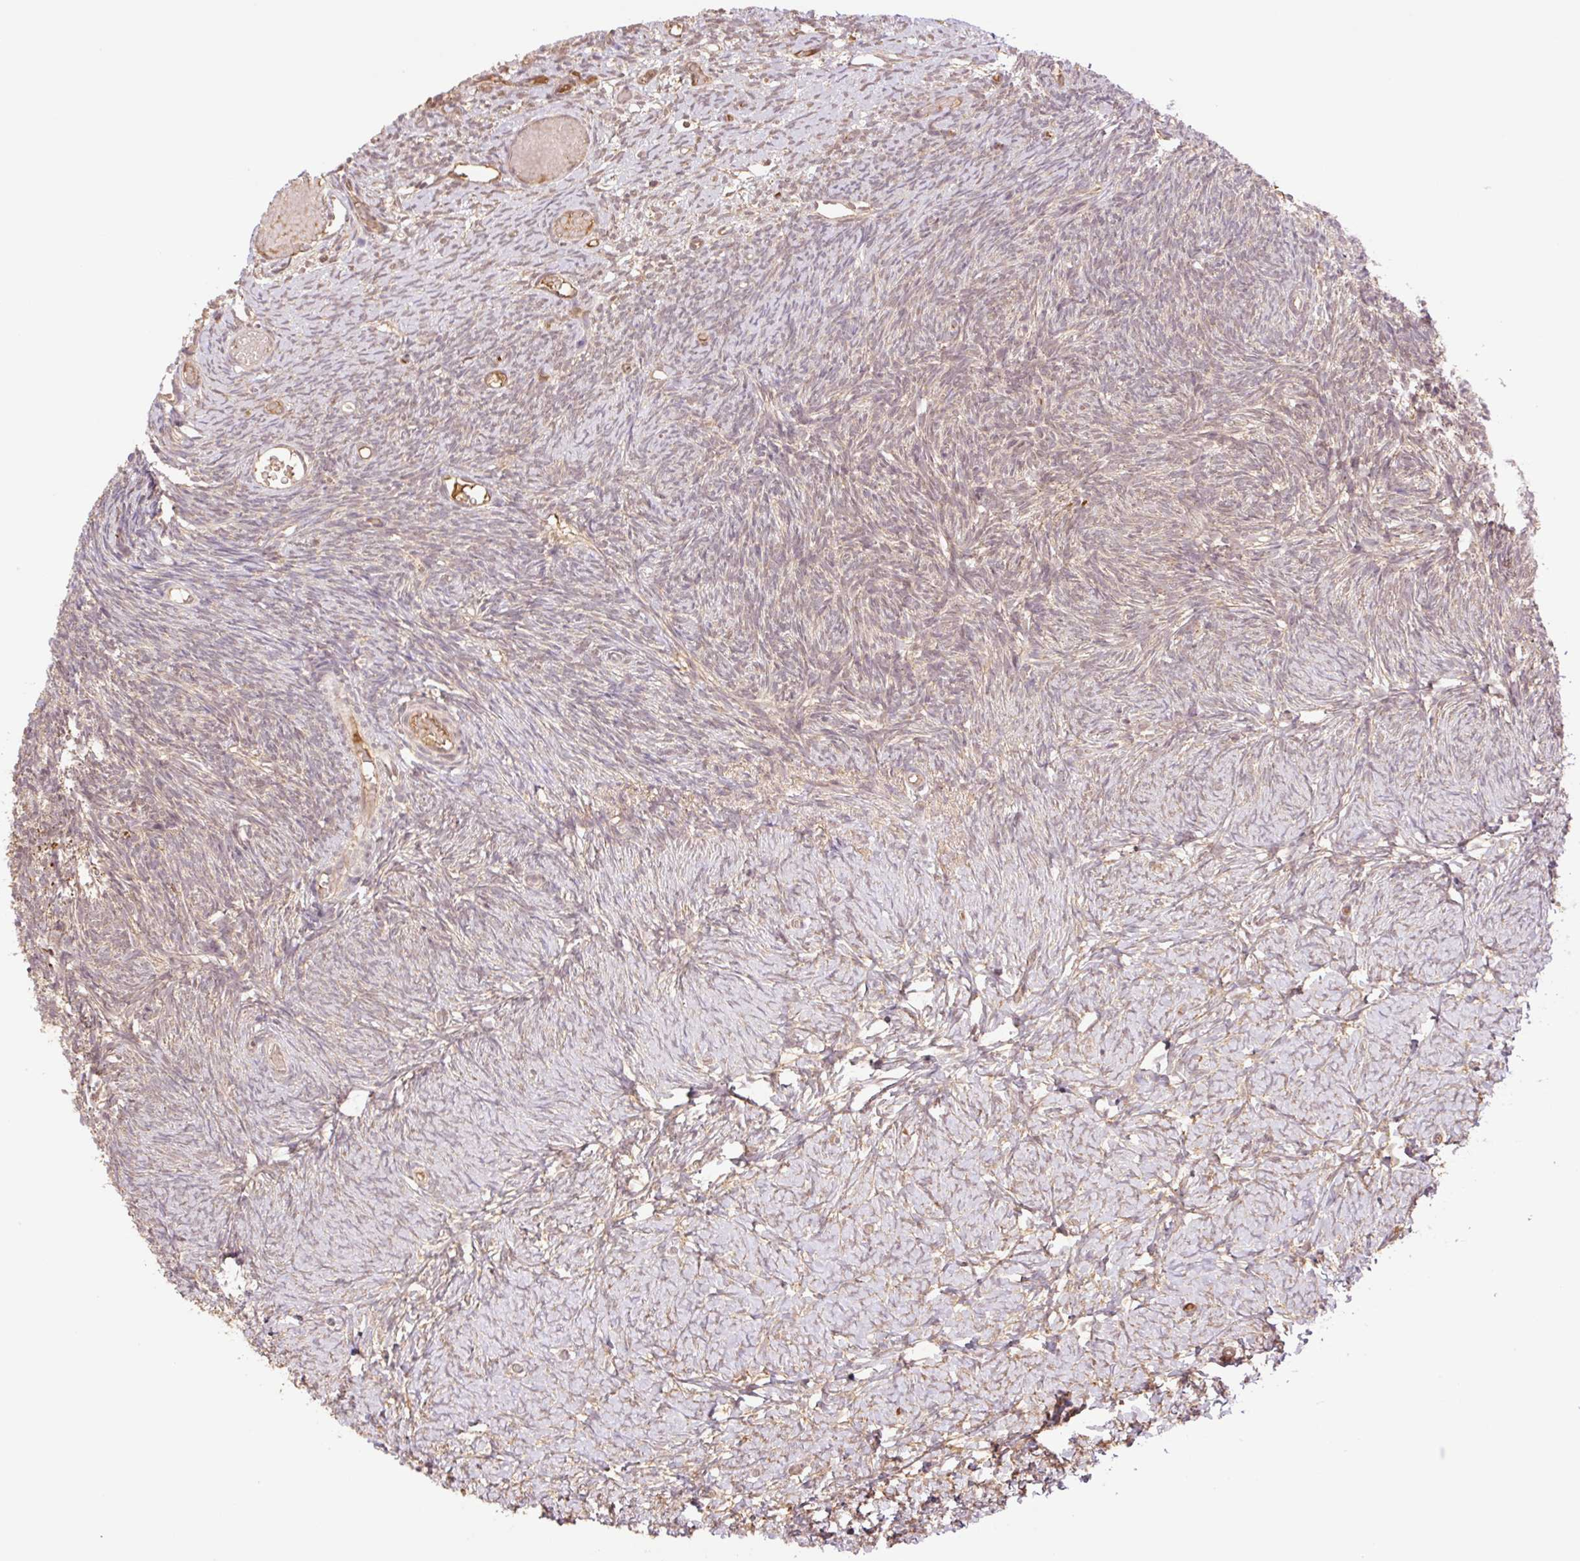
{"staining": {"intensity": "moderate", "quantity": ">75%", "location": "cytoplasmic/membranous"}, "tissue": "ovary", "cell_type": "Follicle cells", "image_type": "normal", "snomed": [{"axis": "morphology", "description": "Normal tissue, NOS"}, {"axis": "topography", "description": "Ovary"}], "caption": "Immunohistochemical staining of benign human ovary demonstrates moderate cytoplasmic/membranous protein staining in about >75% of follicle cells. The protein of interest is shown in brown color, while the nuclei are stained blue.", "gene": "YJU2B", "patient": {"sex": "female", "age": 39}}